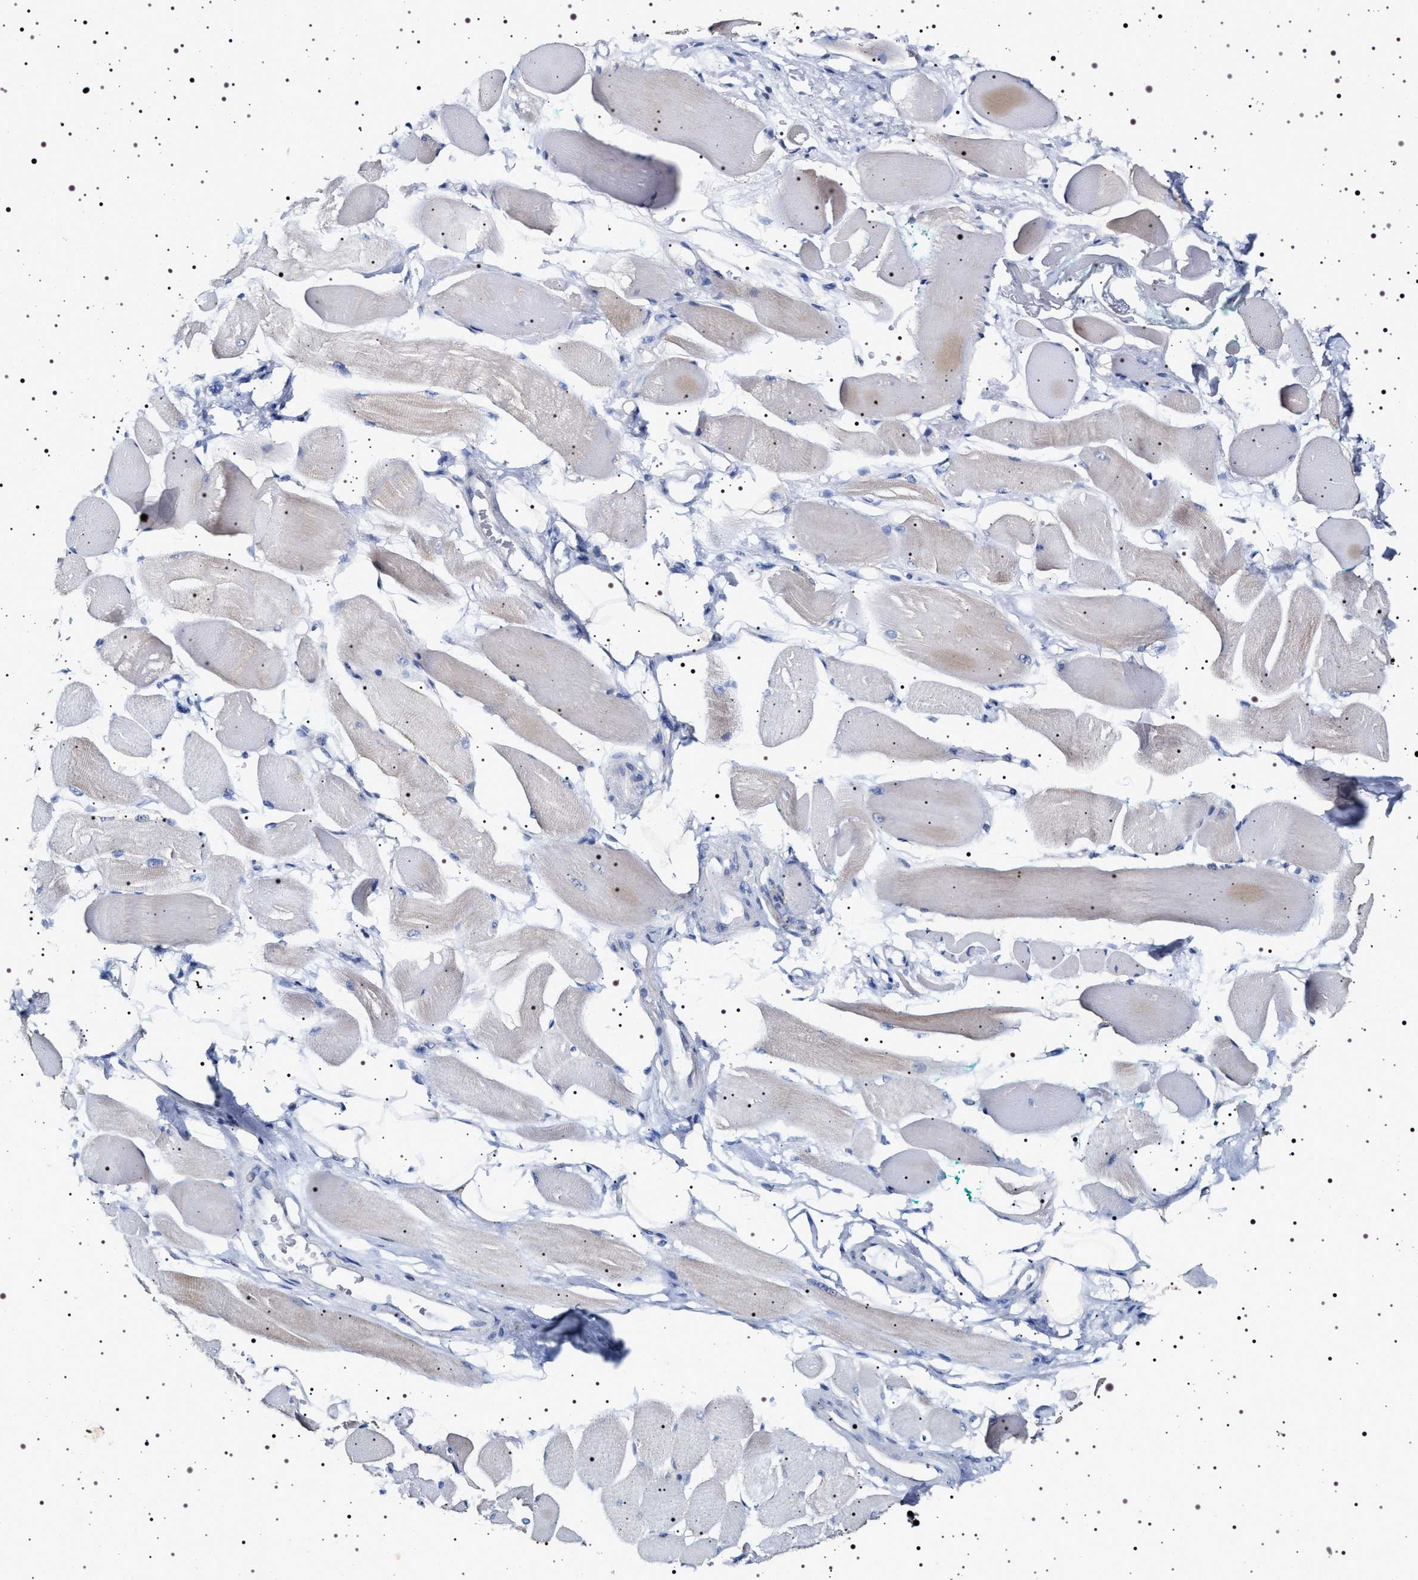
{"staining": {"intensity": "negative", "quantity": "none", "location": "none"}, "tissue": "skeletal muscle", "cell_type": "Myocytes", "image_type": "normal", "snomed": [{"axis": "morphology", "description": "Normal tissue, NOS"}, {"axis": "topography", "description": "Skeletal muscle"}, {"axis": "topography", "description": "Peripheral nerve tissue"}], "caption": "DAB immunohistochemical staining of unremarkable human skeletal muscle demonstrates no significant staining in myocytes.", "gene": "NAALADL2", "patient": {"sex": "female", "age": 84}}